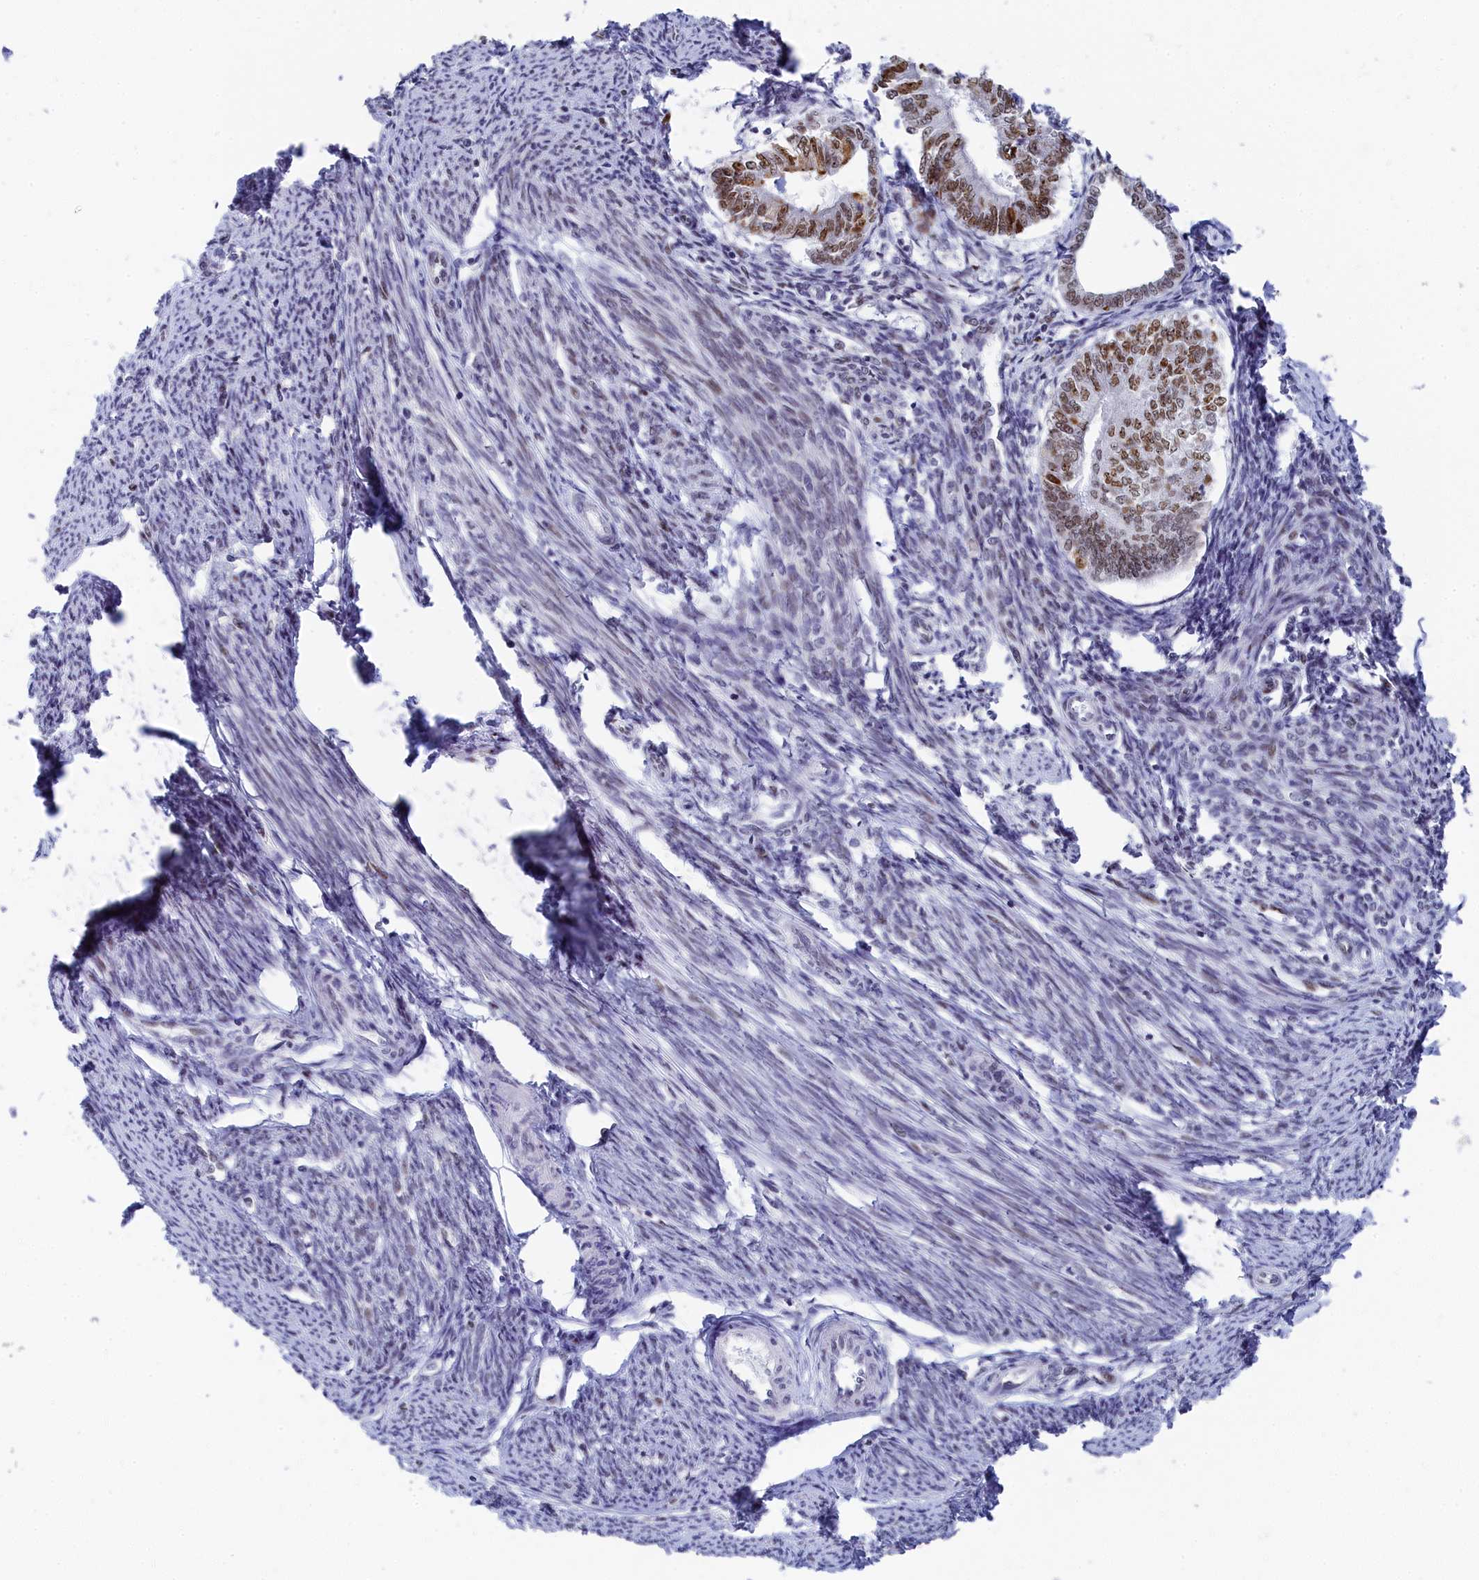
{"staining": {"intensity": "weak", "quantity": "25%-75%", "location": "nuclear"}, "tissue": "smooth muscle", "cell_type": "Smooth muscle cells", "image_type": "normal", "snomed": [{"axis": "morphology", "description": "Normal tissue, NOS"}, {"axis": "topography", "description": "Smooth muscle"}, {"axis": "topography", "description": "Uterus"}], "caption": "Smooth muscle stained for a protein (brown) reveals weak nuclear positive expression in about 25%-75% of smooth muscle cells.", "gene": "RSL1D1", "patient": {"sex": "female", "age": 59}}